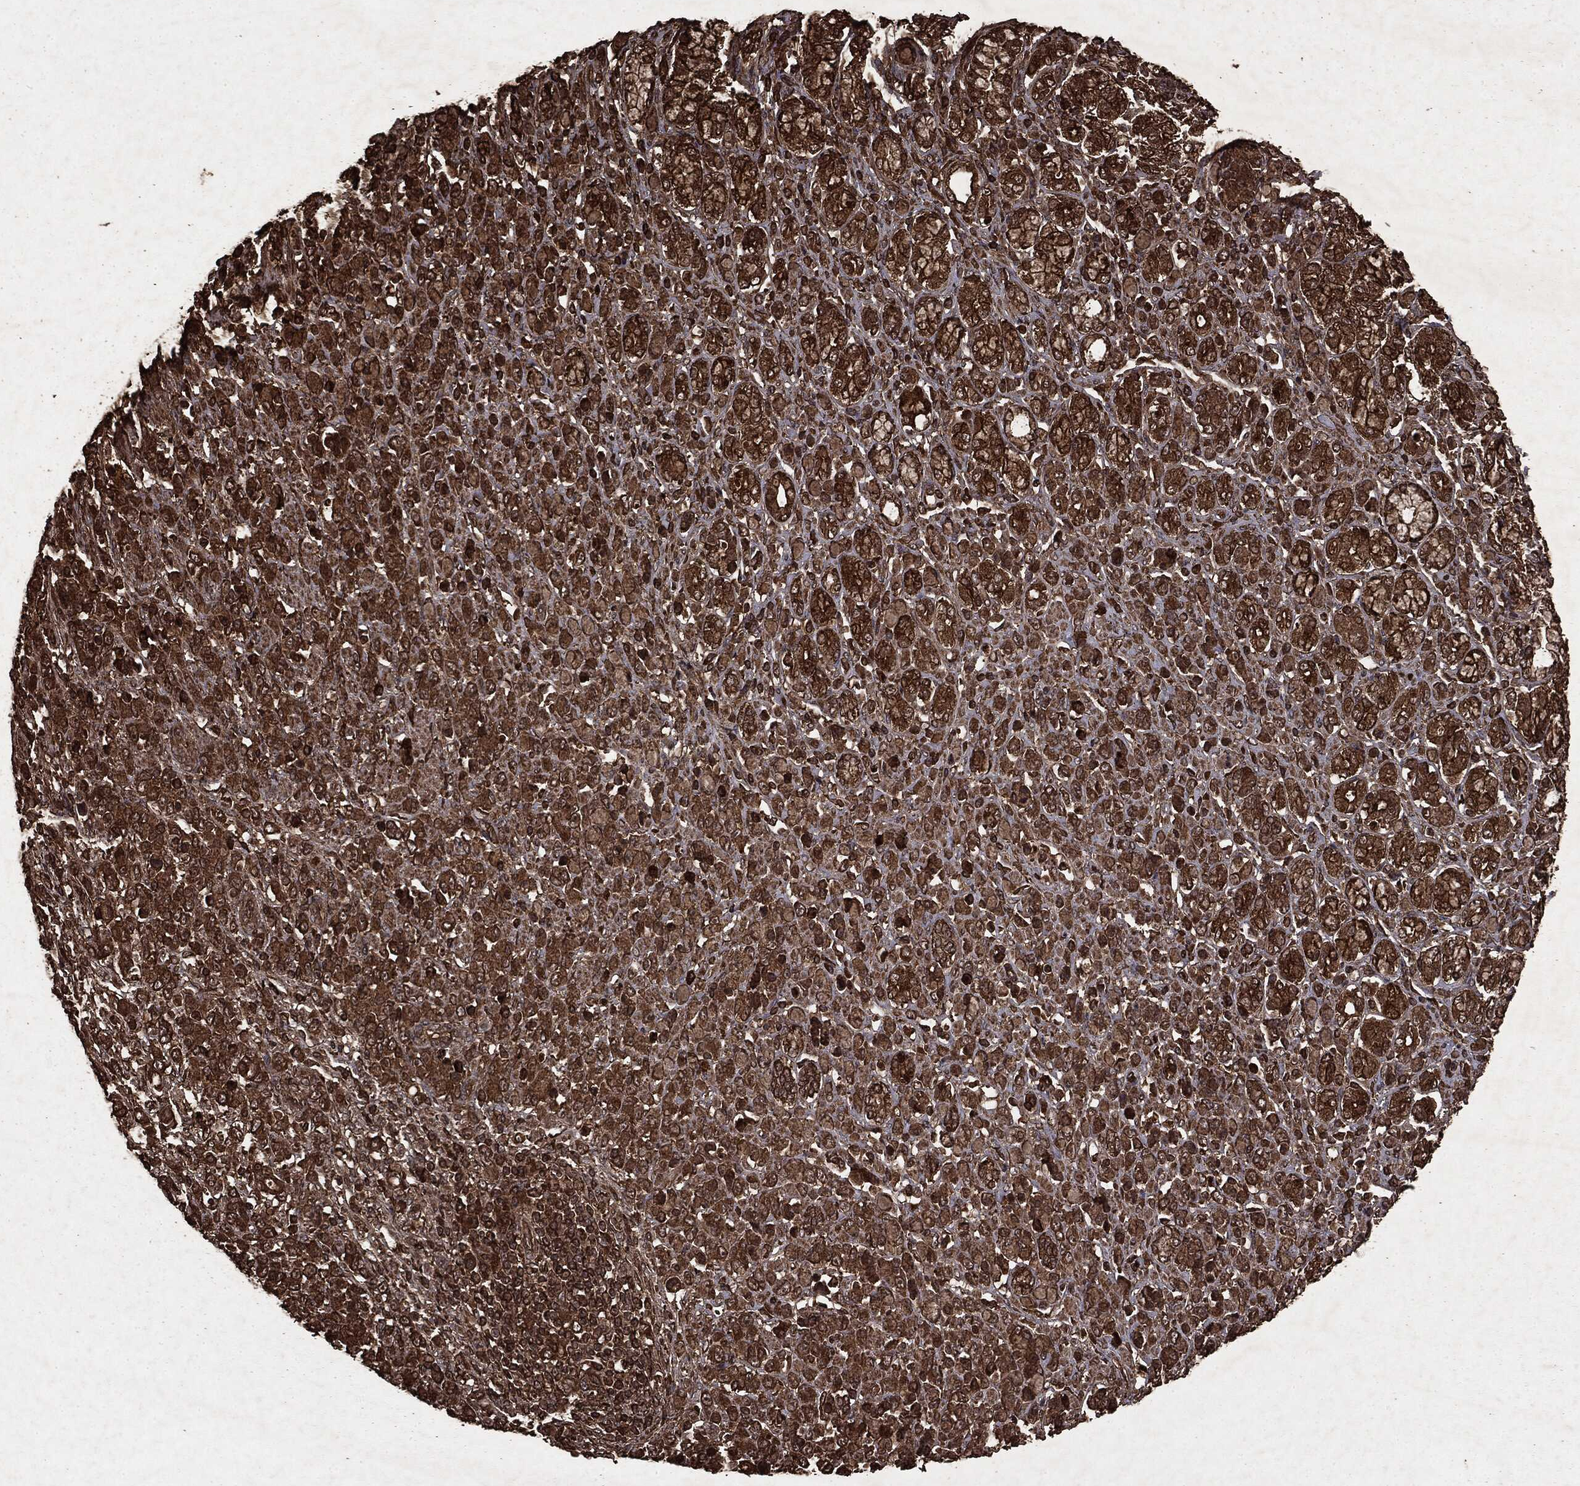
{"staining": {"intensity": "strong", "quantity": ">75%", "location": "cytoplasmic/membranous"}, "tissue": "stomach cancer", "cell_type": "Tumor cells", "image_type": "cancer", "snomed": [{"axis": "morphology", "description": "Normal tissue, NOS"}, {"axis": "morphology", "description": "Adenocarcinoma, NOS"}, {"axis": "topography", "description": "Stomach"}], "caption": "Stomach adenocarcinoma stained with DAB IHC displays high levels of strong cytoplasmic/membranous positivity in about >75% of tumor cells.", "gene": "ARAF", "patient": {"sex": "female", "age": 79}}